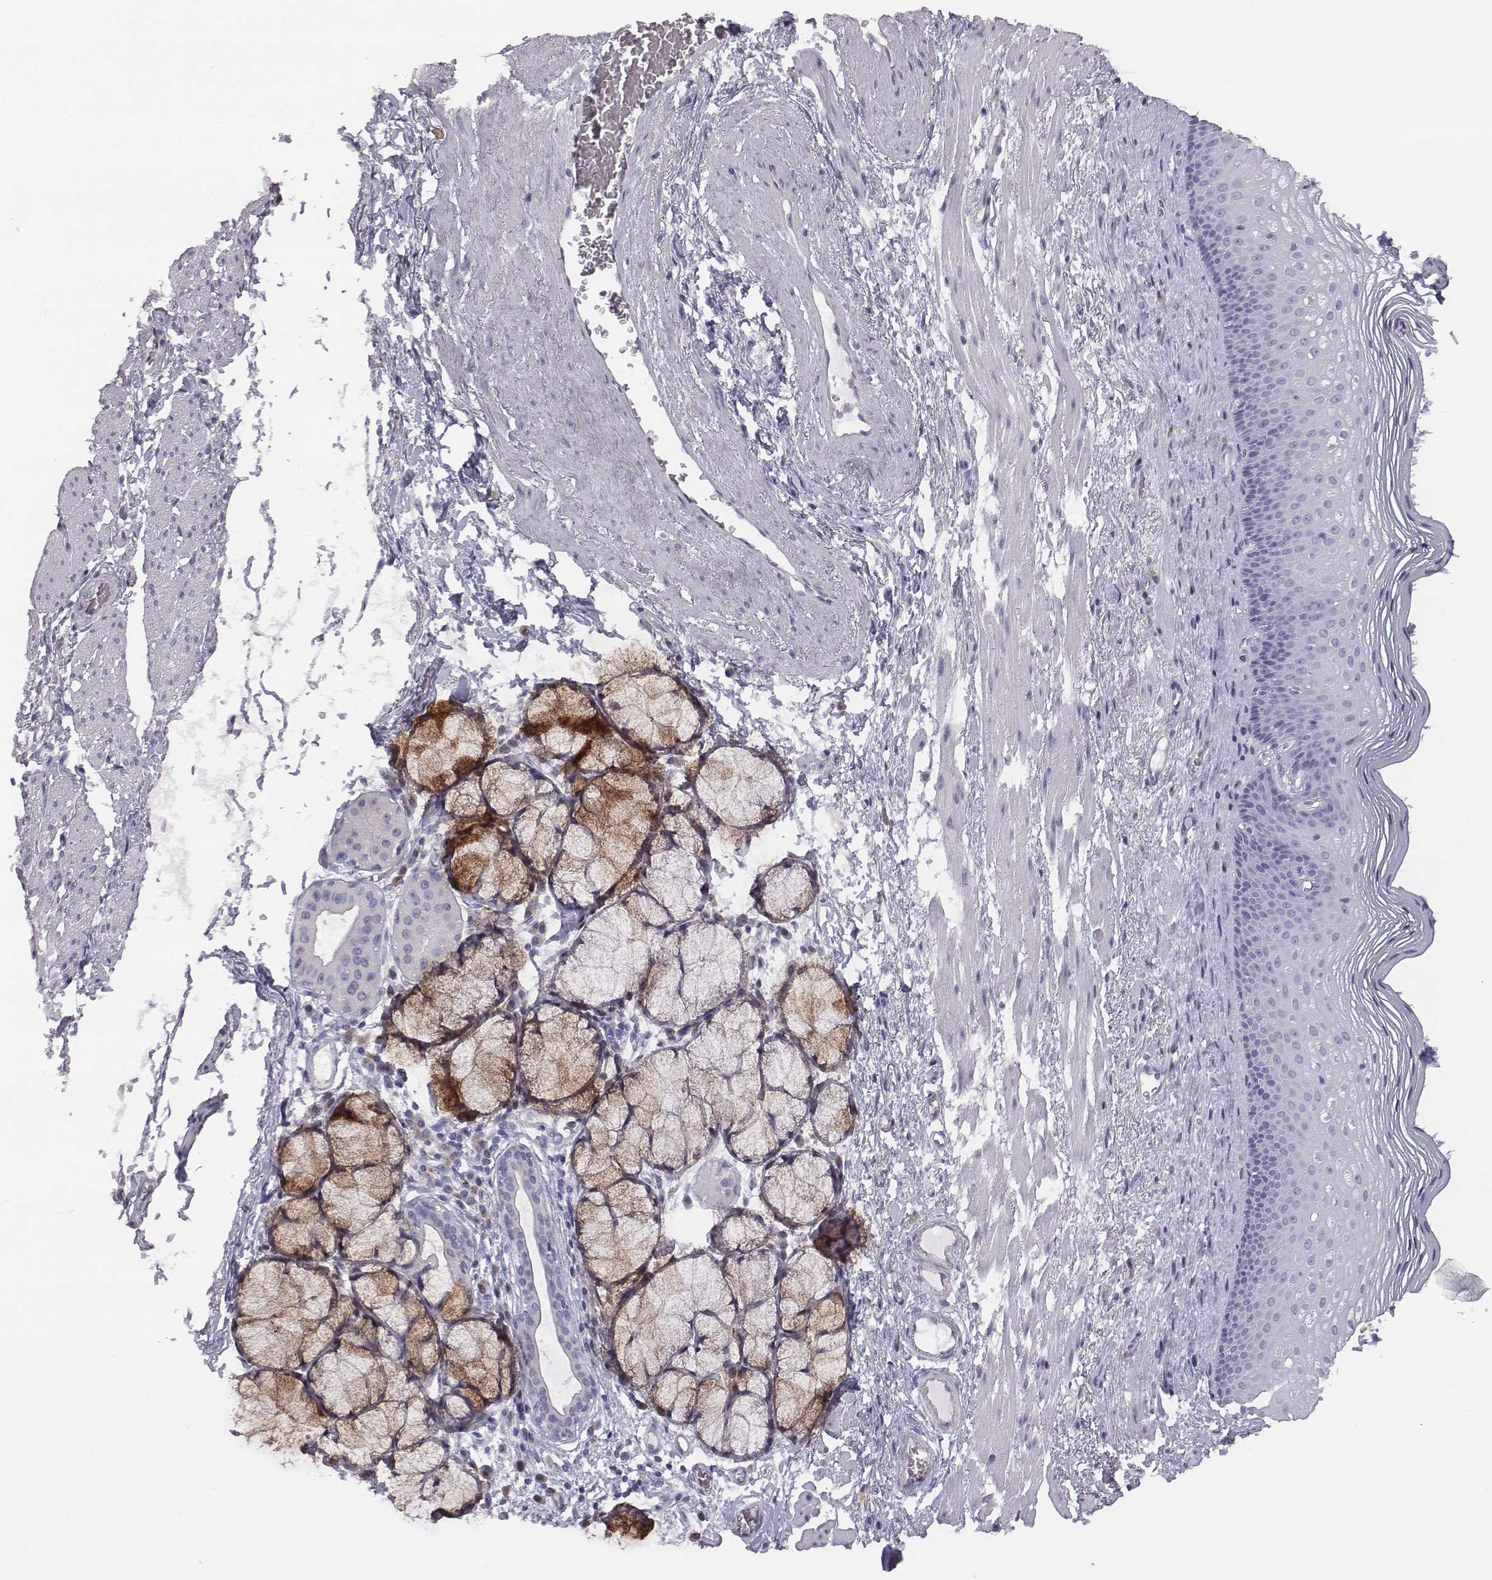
{"staining": {"intensity": "negative", "quantity": "none", "location": "none"}, "tissue": "esophagus", "cell_type": "Squamous epithelial cells", "image_type": "normal", "snomed": [{"axis": "morphology", "description": "Normal tissue, NOS"}, {"axis": "topography", "description": "Esophagus"}], "caption": "Human esophagus stained for a protein using immunohistochemistry (IHC) exhibits no positivity in squamous epithelial cells.", "gene": "C6orf58", "patient": {"sex": "male", "age": 76}}